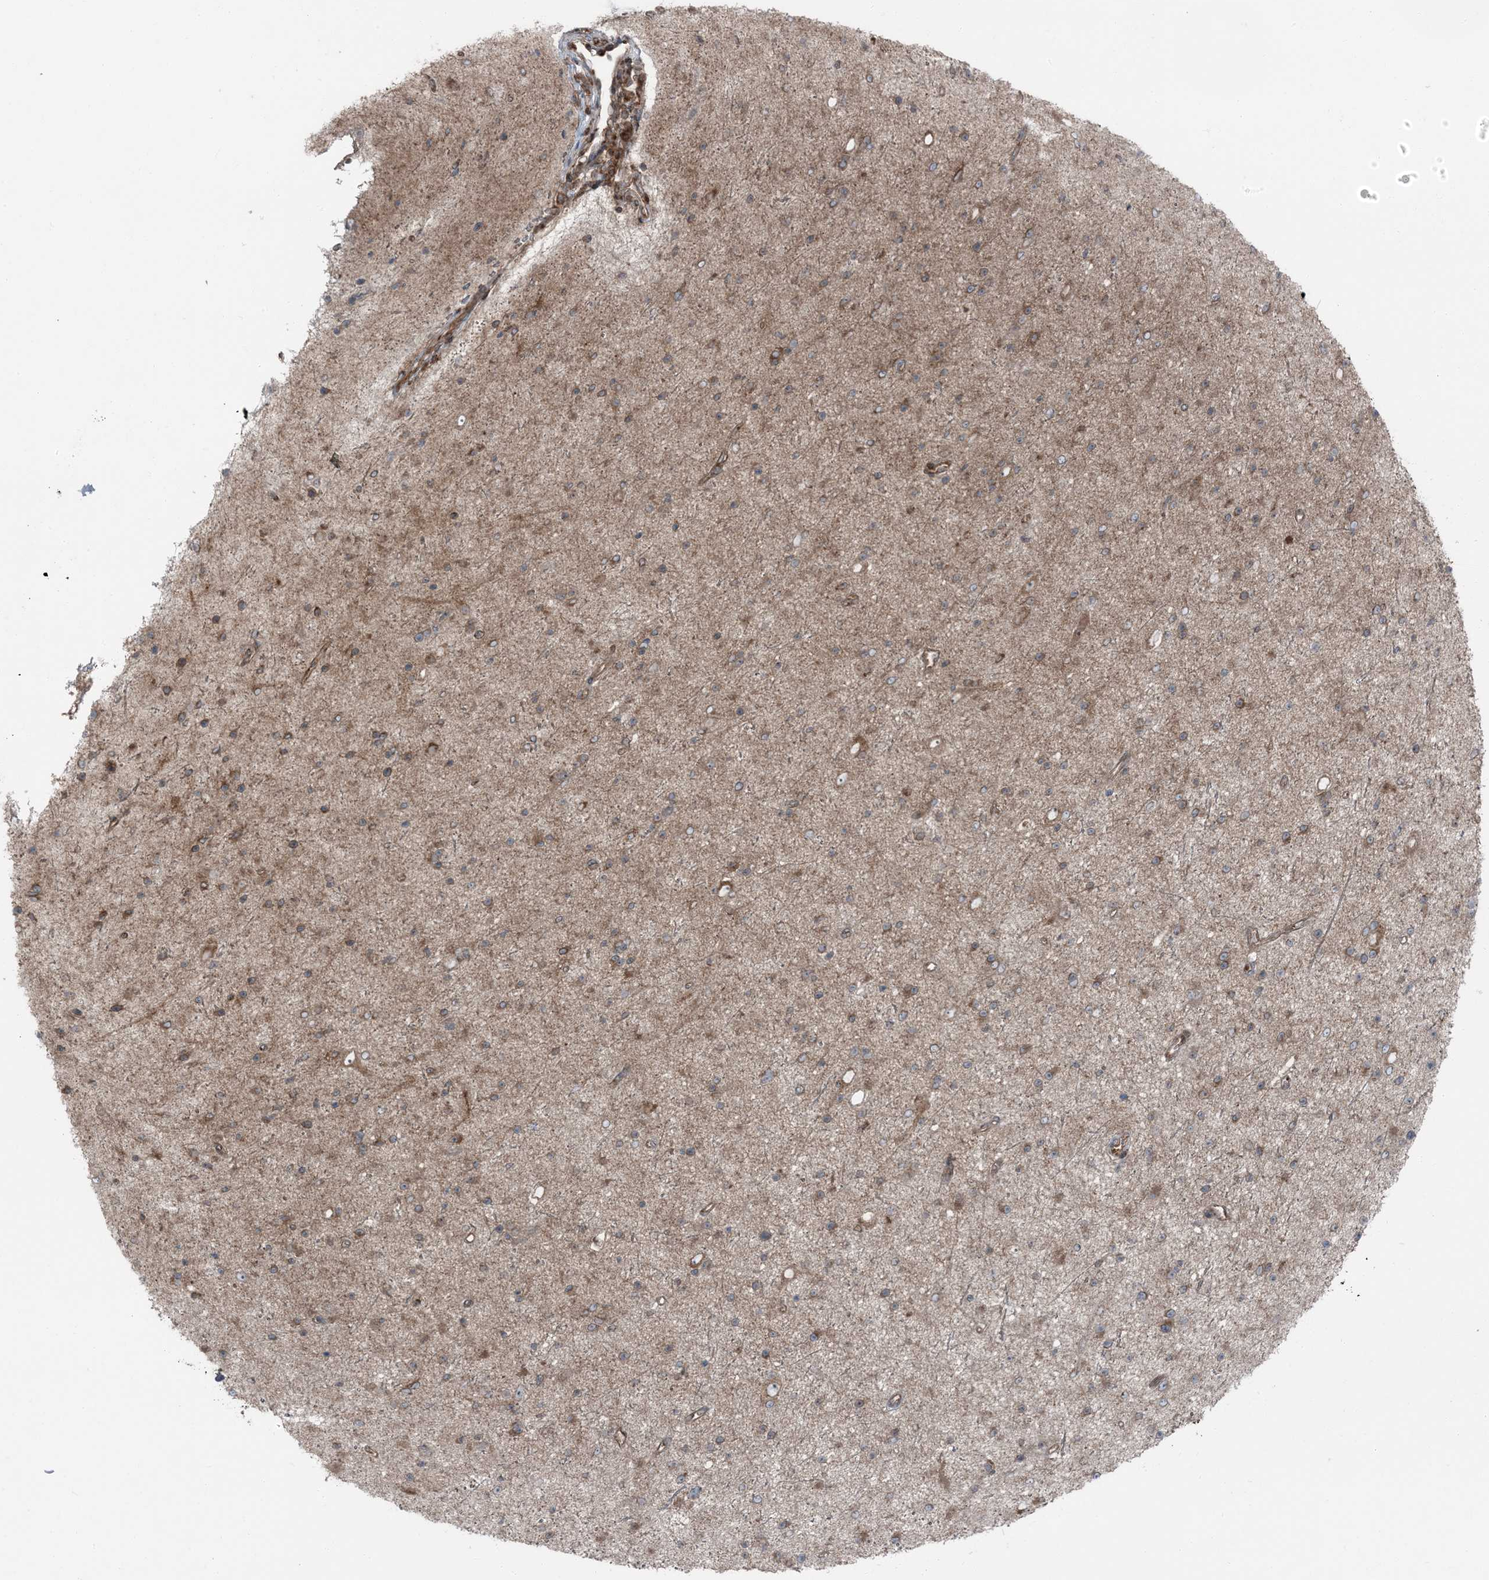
{"staining": {"intensity": "moderate", "quantity": "<25%", "location": "cytoplasmic/membranous"}, "tissue": "glioma", "cell_type": "Tumor cells", "image_type": "cancer", "snomed": [{"axis": "morphology", "description": "Glioma, malignant, Low grade"}, {"axis": "topography", "description": "Cerebral cortex"}], "caption": "Moderate cytoplasmic/membranous expression is seen in about <25% of tumor cells in malignant low-grade glioma.", "gene": "RAB3GAP1", "patient": {"sex": "female", "age": 39}}